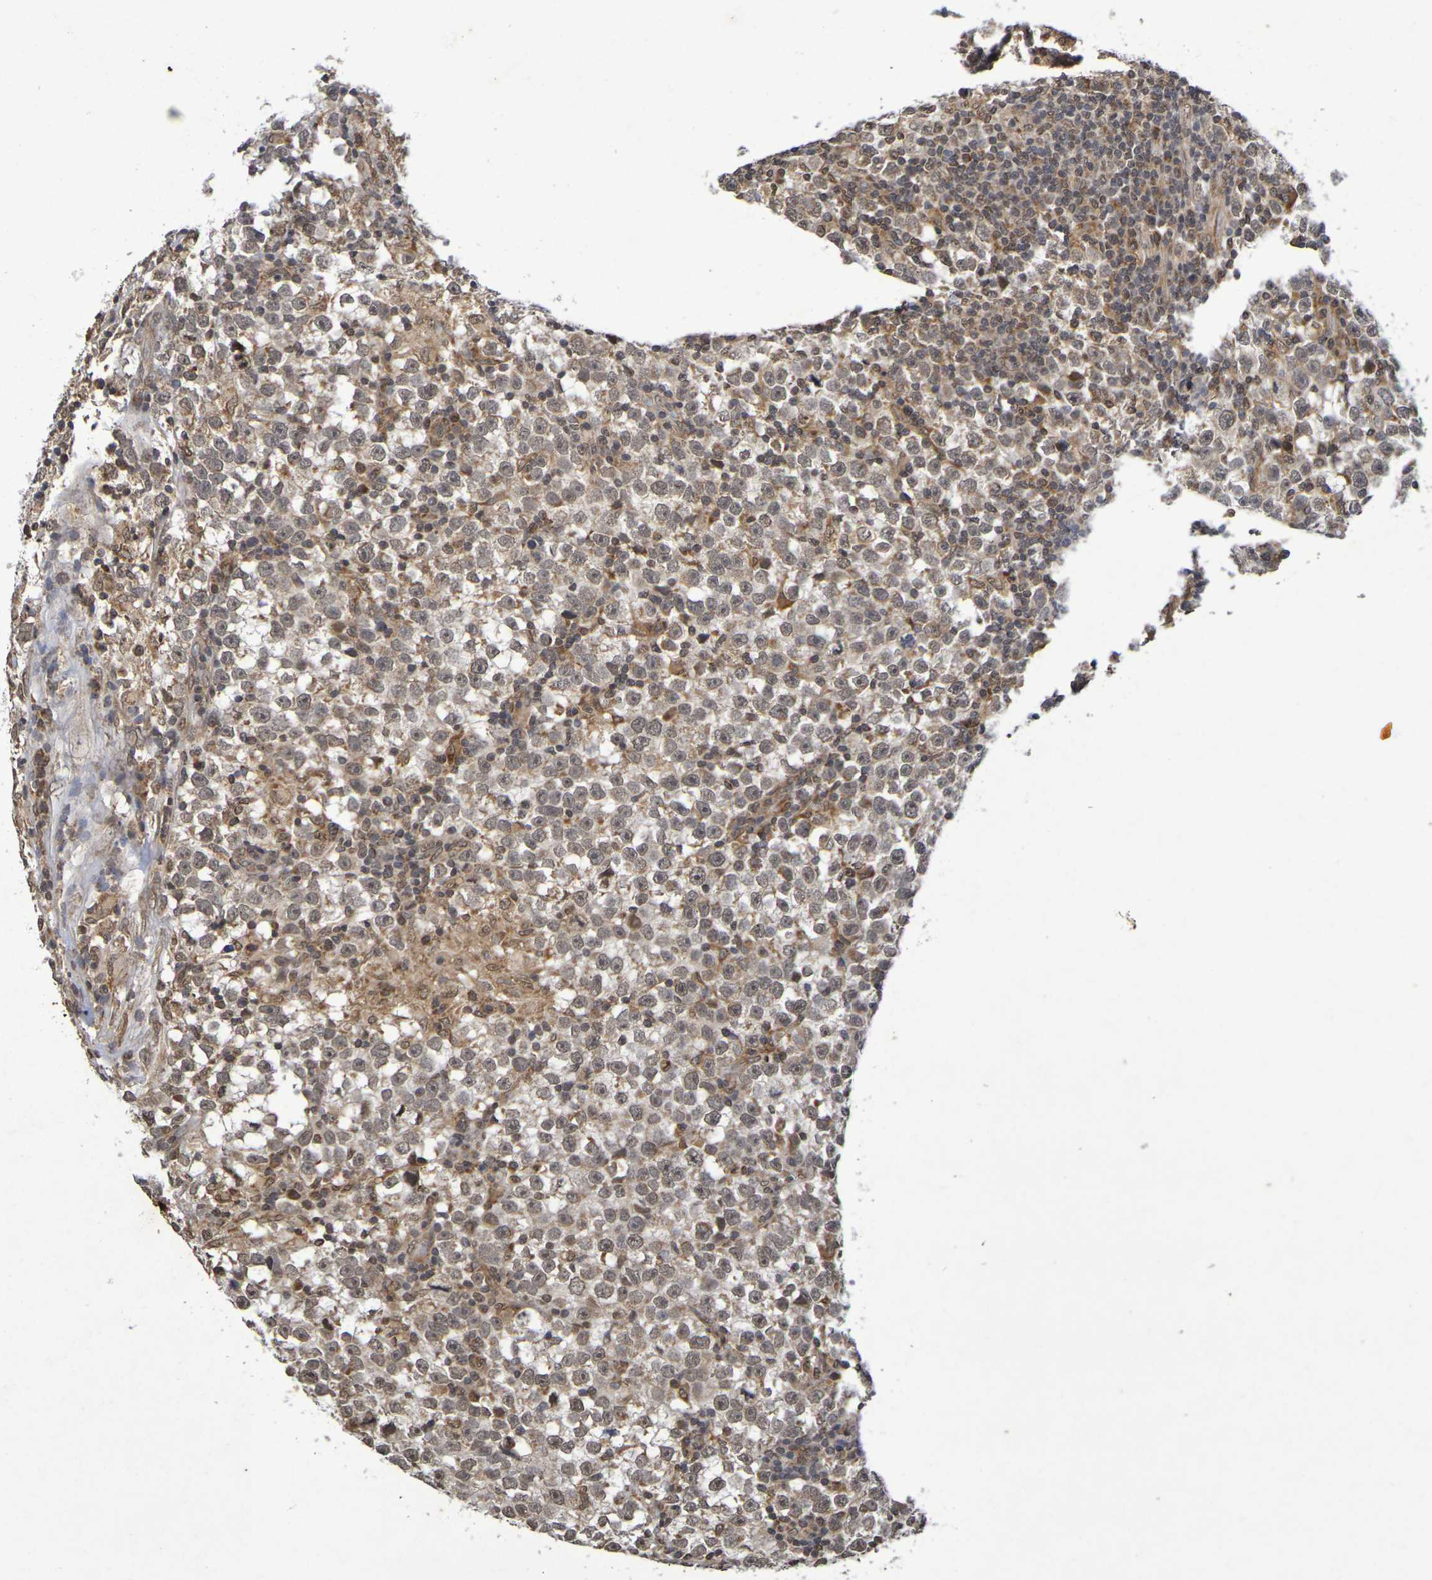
{"staining": {"intensity": "moderate", "quantity": ">75%", "location": "cytoplasmic/membranous,nuclear"}, "tissue": "testis cancer", "cell_type": "Tumor cells", "image_type": "cancer", "snomed": [{"axis": "morphology", "description": "Seminoma, NOS"}, {"axis": "topography", "description": "Testis"}], "caption": "Immunohistochemical staining of human seminoma (testis) displays medium levels of moderate cytoplasmic/membranous and nuclear expression in approximately >75% of tumor cells. (brown staining indicates protein expression, while blue staining denotes nuclei).", "gene": "GUCY1A2", "patient": {"sex": "male", "age": 43}}